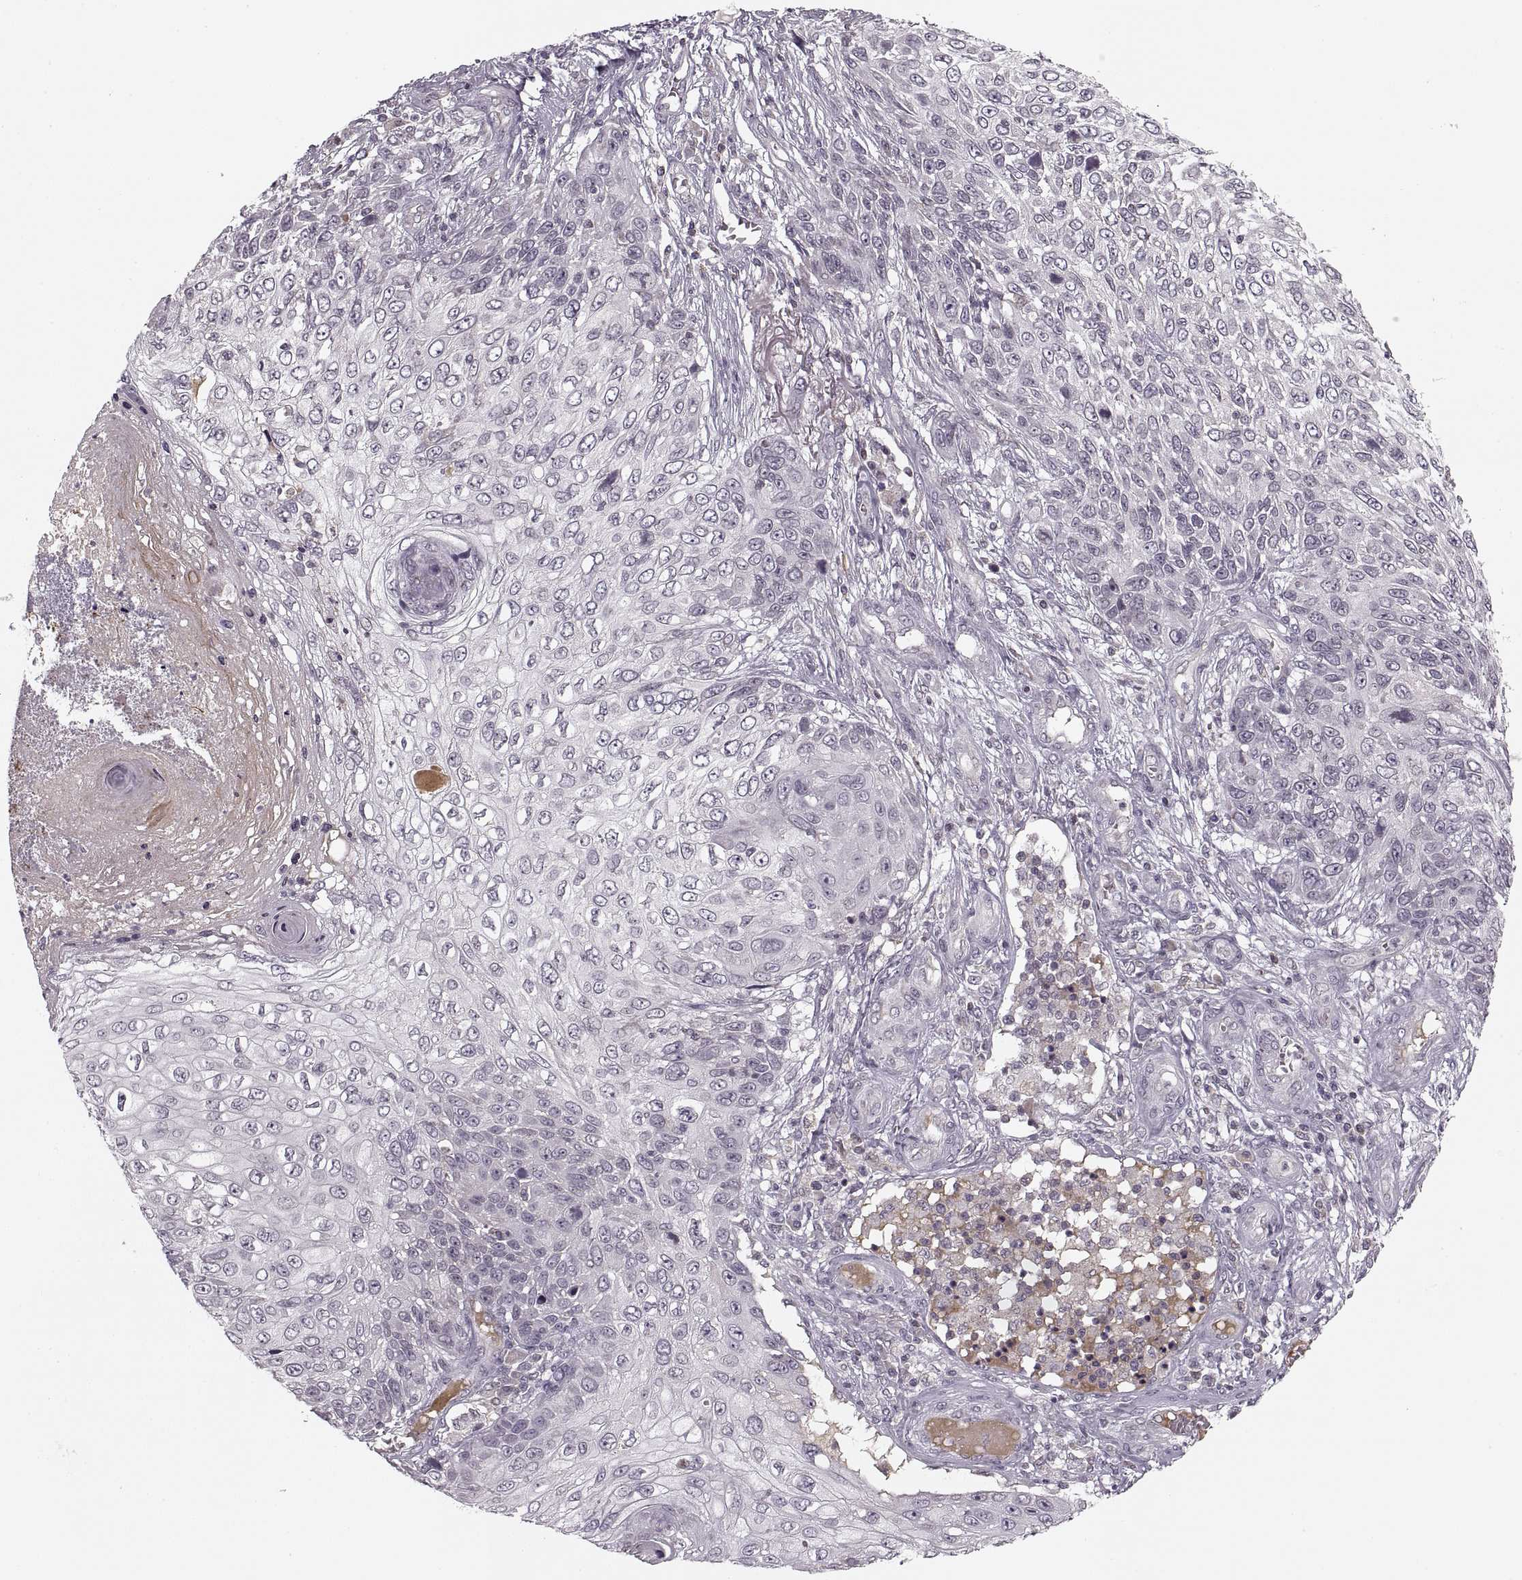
{"staining": {"intensity": "negative", "quantity": "none", "location": "none"}, "tissue": "skin cancer", "cell_type": "Tumor cells", "image_type": "cancer", "snomed": [{"axis": "morphology", "description": "Squamous cell carcinoma, NOS"}, {"axis": "topography", "description": "Skin"}], "caption": "Immunohistochemical staining of human skin squamous cell carcinoma exhibits no significant positivity in tumor cells.", "gene": "ASIC3", "patient": {"sex": "male", "age": 92}}